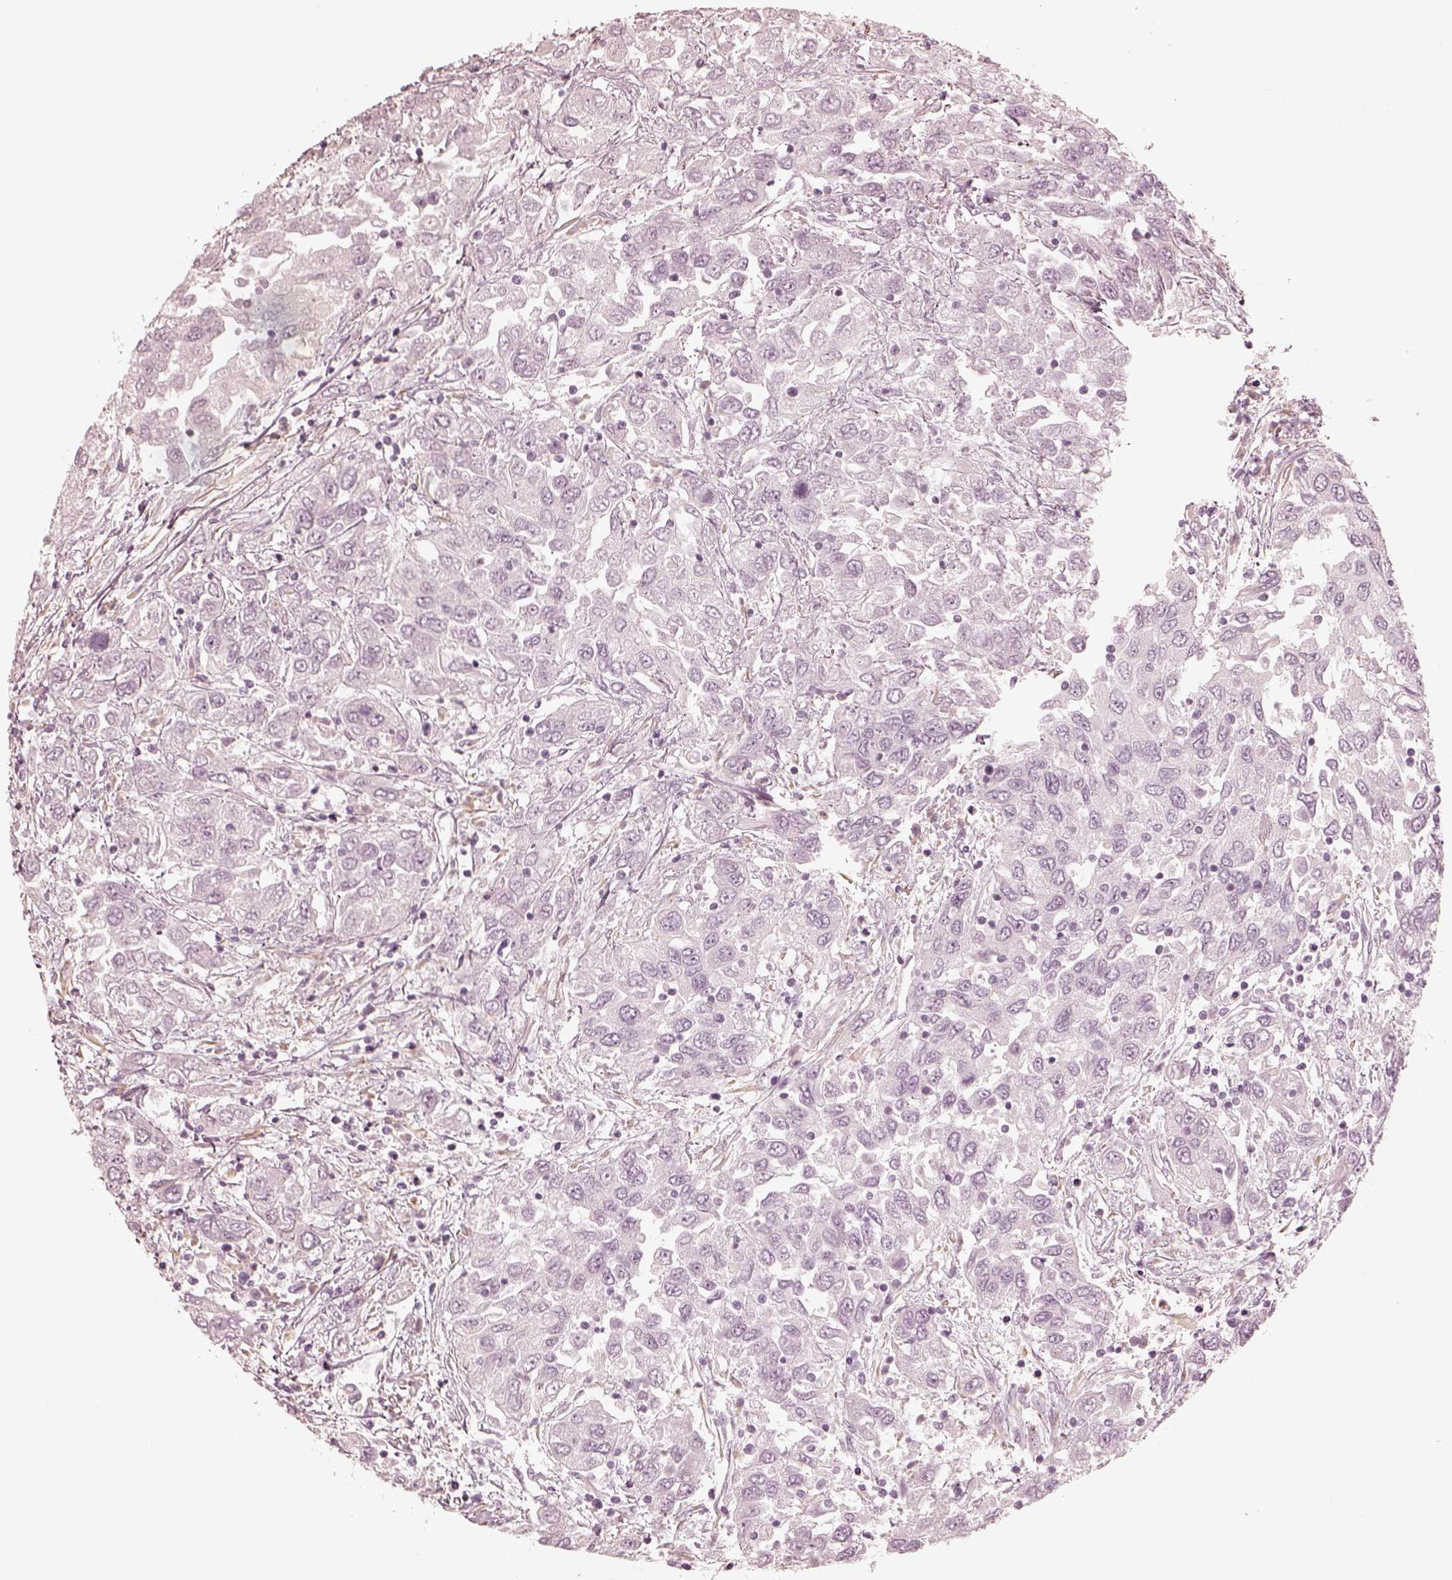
{"staining": {"intensity": "negative", "quantity": "none", "location": "none"}, "tissue": "urothelial cancer", "cell_type": "Tumor cells", "image_type": "cancer", "snomed": [{"axis": "morphology", "description": "Urothelial carcinoma, High grade"}, {"axis": "topography", "description": "Urinary bladder"}], "caption": "The photomicrograph displays no significant expression in tumor cells of urothelial carcinoma (high-grade).", "gene": "CALR3", "patient": {"sex": "male", "age": 76}}